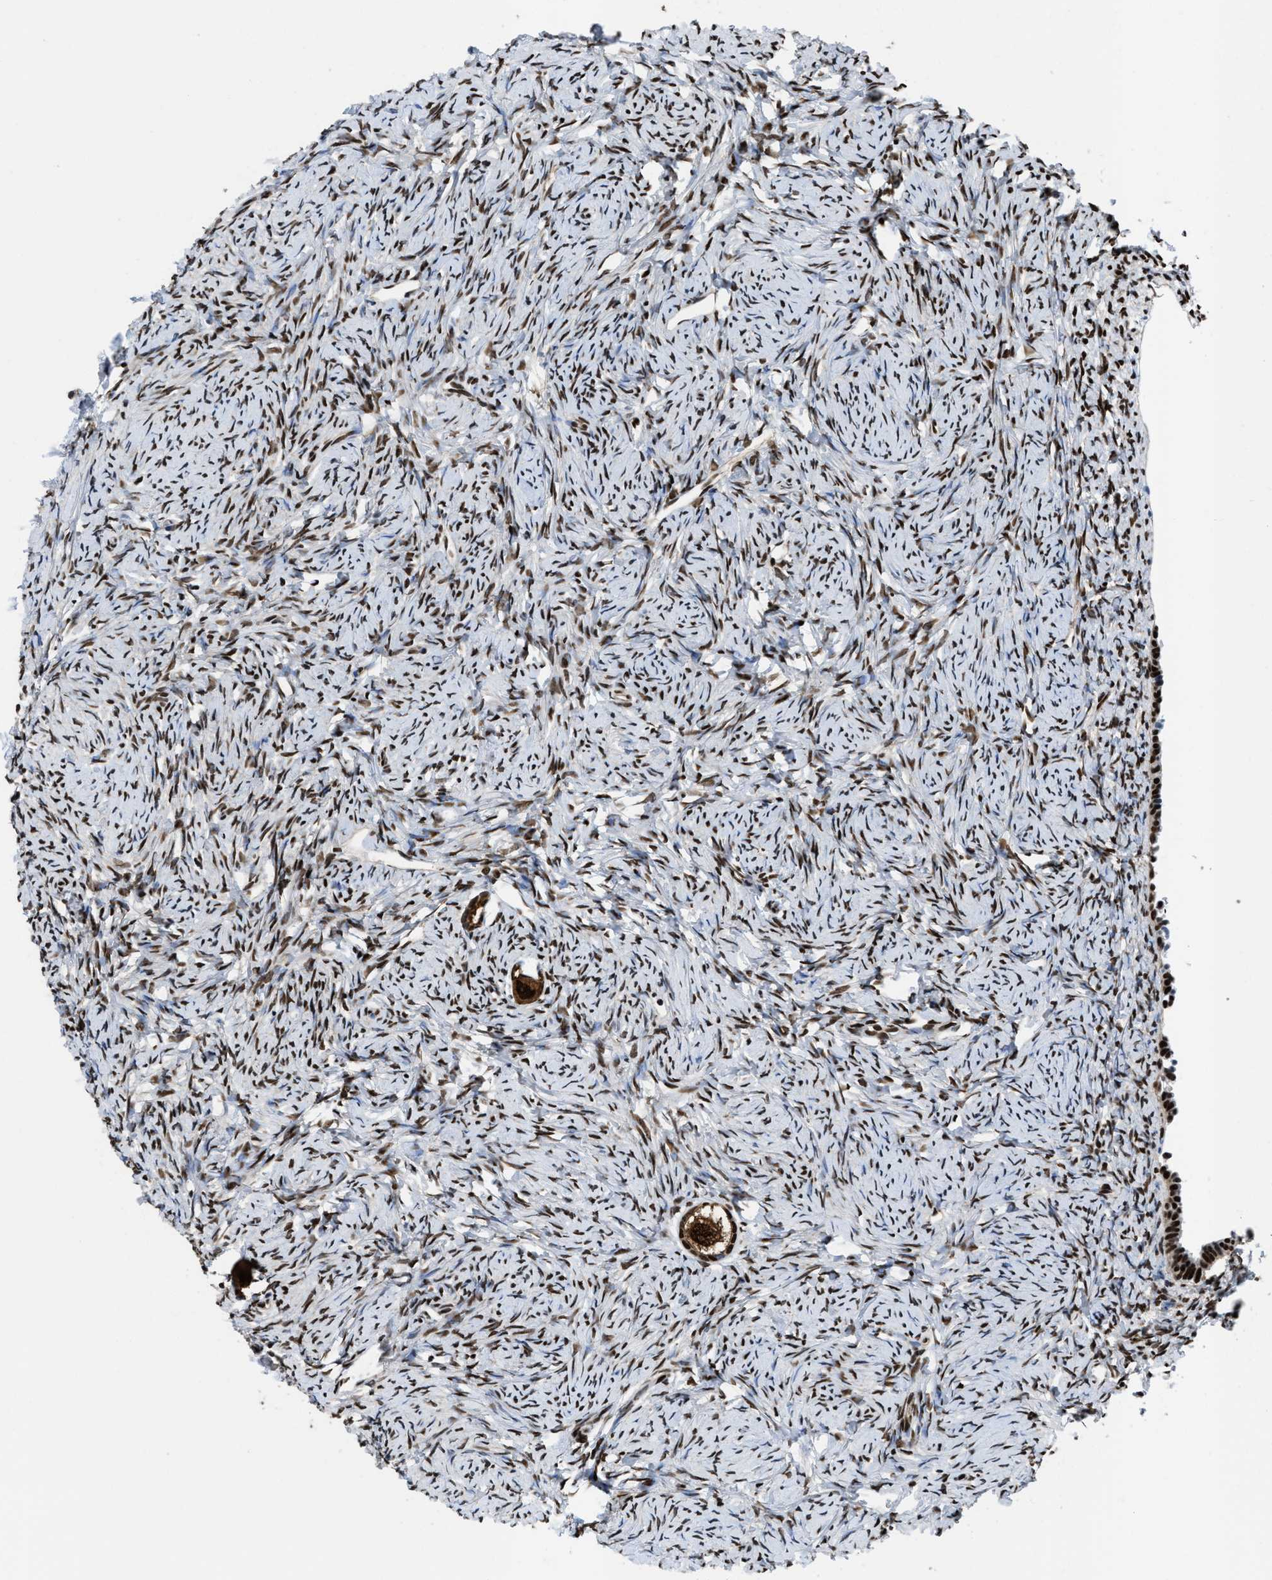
{"staining": {"intensity": "strong", "quantity": ">75%", "location": "nuclear"}, "tissue": "ovary", "cell_type": "Follicle cells", "image_type": "normal", "snomed": [{"axis": "morphology", "description": "Normal tissue, NOS"}, {"axis": "topography", "description": "Ovary"}], "caption": "Protein staining shows strong nuclear positivity in approximately >75% of follicle cells in normal ovary.", "gene": "SAFB", "patient": {"sex": "female", "age": 33}}